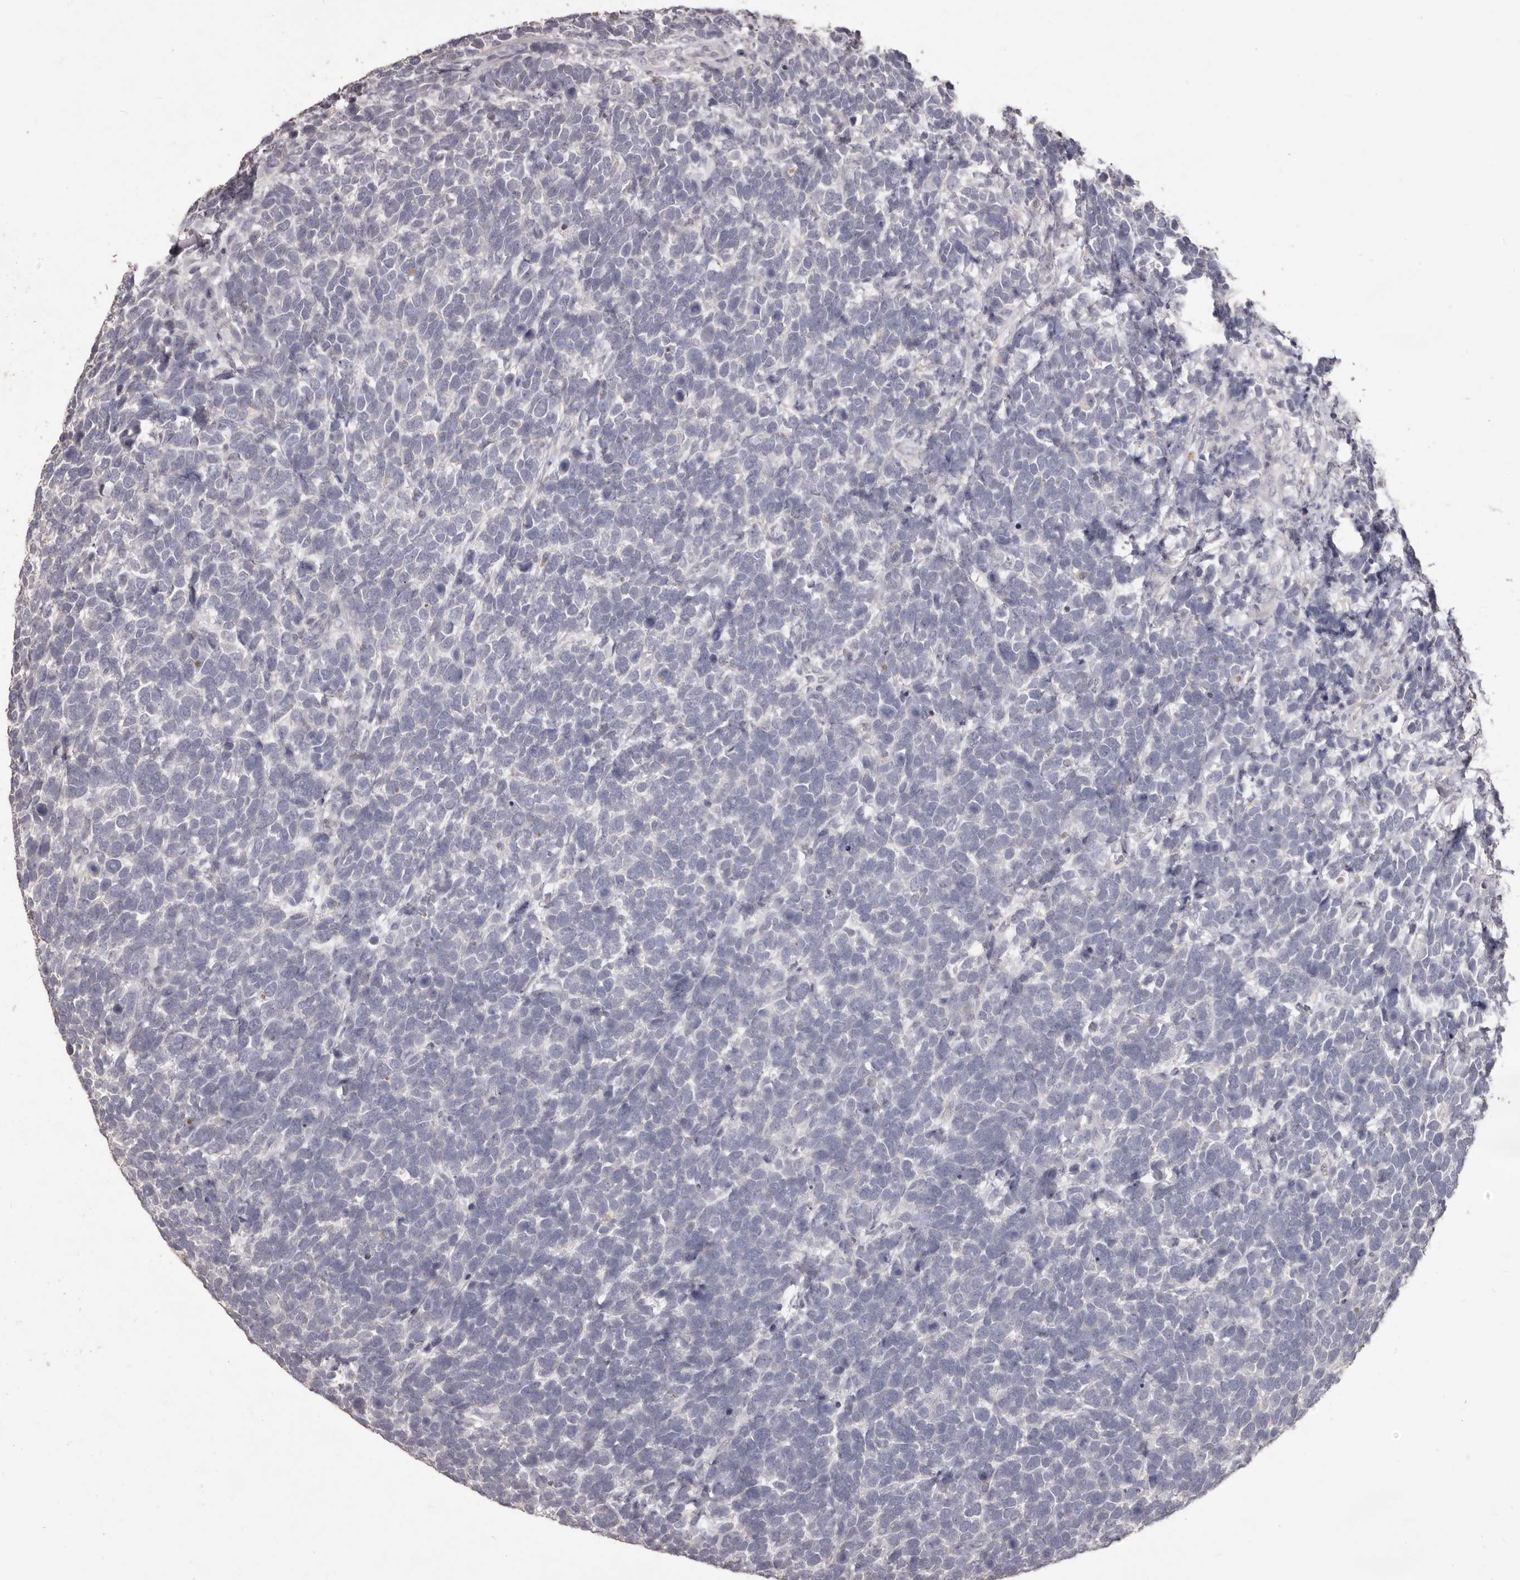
{"staining": {"intensity": "negative", "quantity": "none", "location": "none"}, "tissue": "urothelial cancer", "cell_type": "Tumor cells", "image_type": "cancer", "snomed": [{"axis": "morphology", "description": "Urothelial carcinoma, High grade"}, {"axis": "topography", "description": "Urinary bladder"}], "caption": "Urothelial cancer was stained to show a protein in brown. There is no significant staining in tumor cells.", "gene": "PRSS27", "patient": {"sex": "female", "age": 82}}